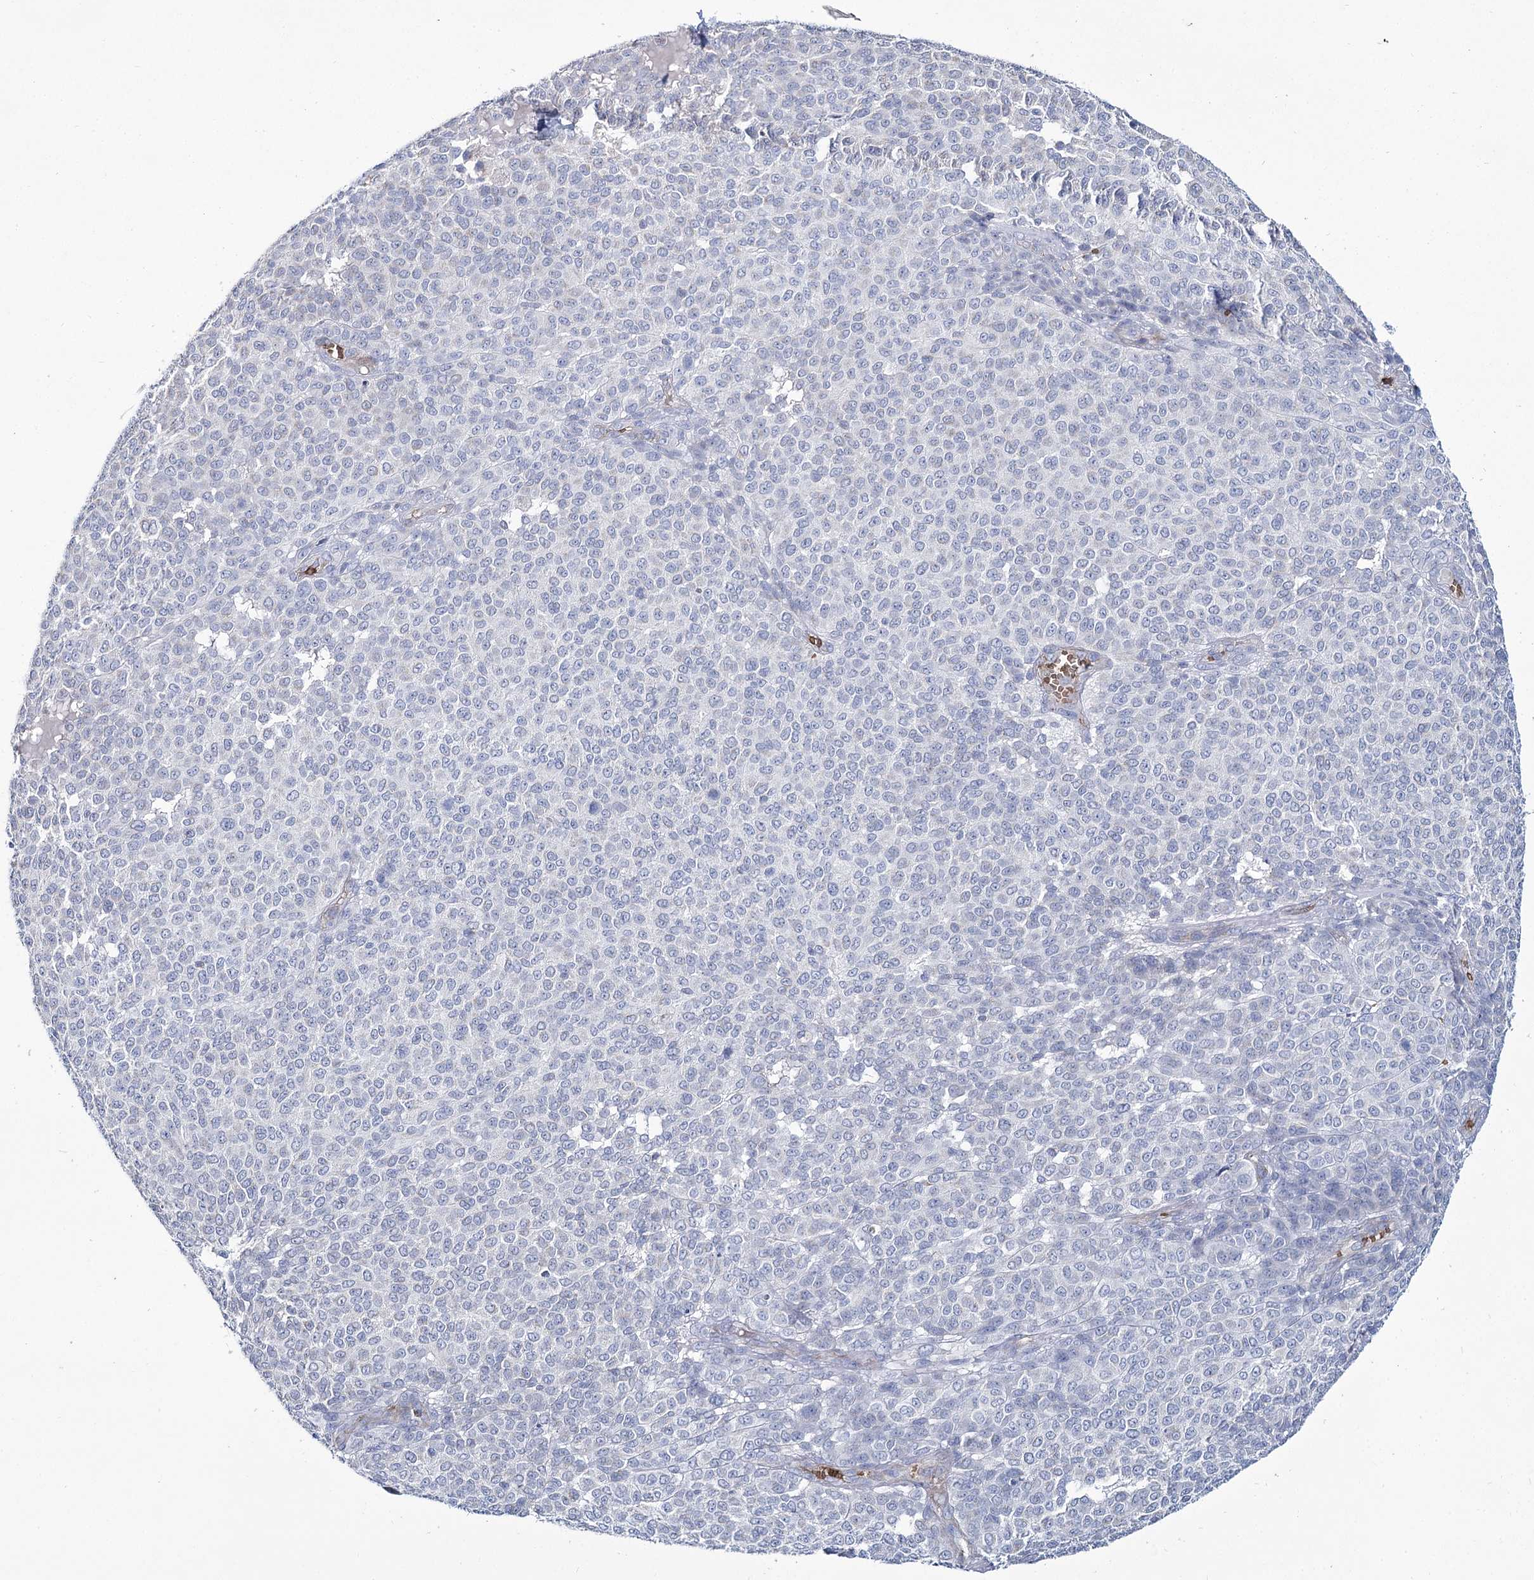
{"staining": {"intensity": "negative", "quantity": "none", "location": "none"}, "tissue": "melanoma", "cell_type": "Tumor cells", "image_type": "cancer", "snomed": [{"axis": "morphology", "description": "Malignant melanoma, NOS"}, {"axis": "topography", "description": "Skin"}], "caption": "Immunohistochemistry (IHC) image of human malignant melanoma stained for a protein (brown), which displays no positivity in tumor cells.", "gene": "GBF1", "patient": {"sex": "male", "age": 49}}